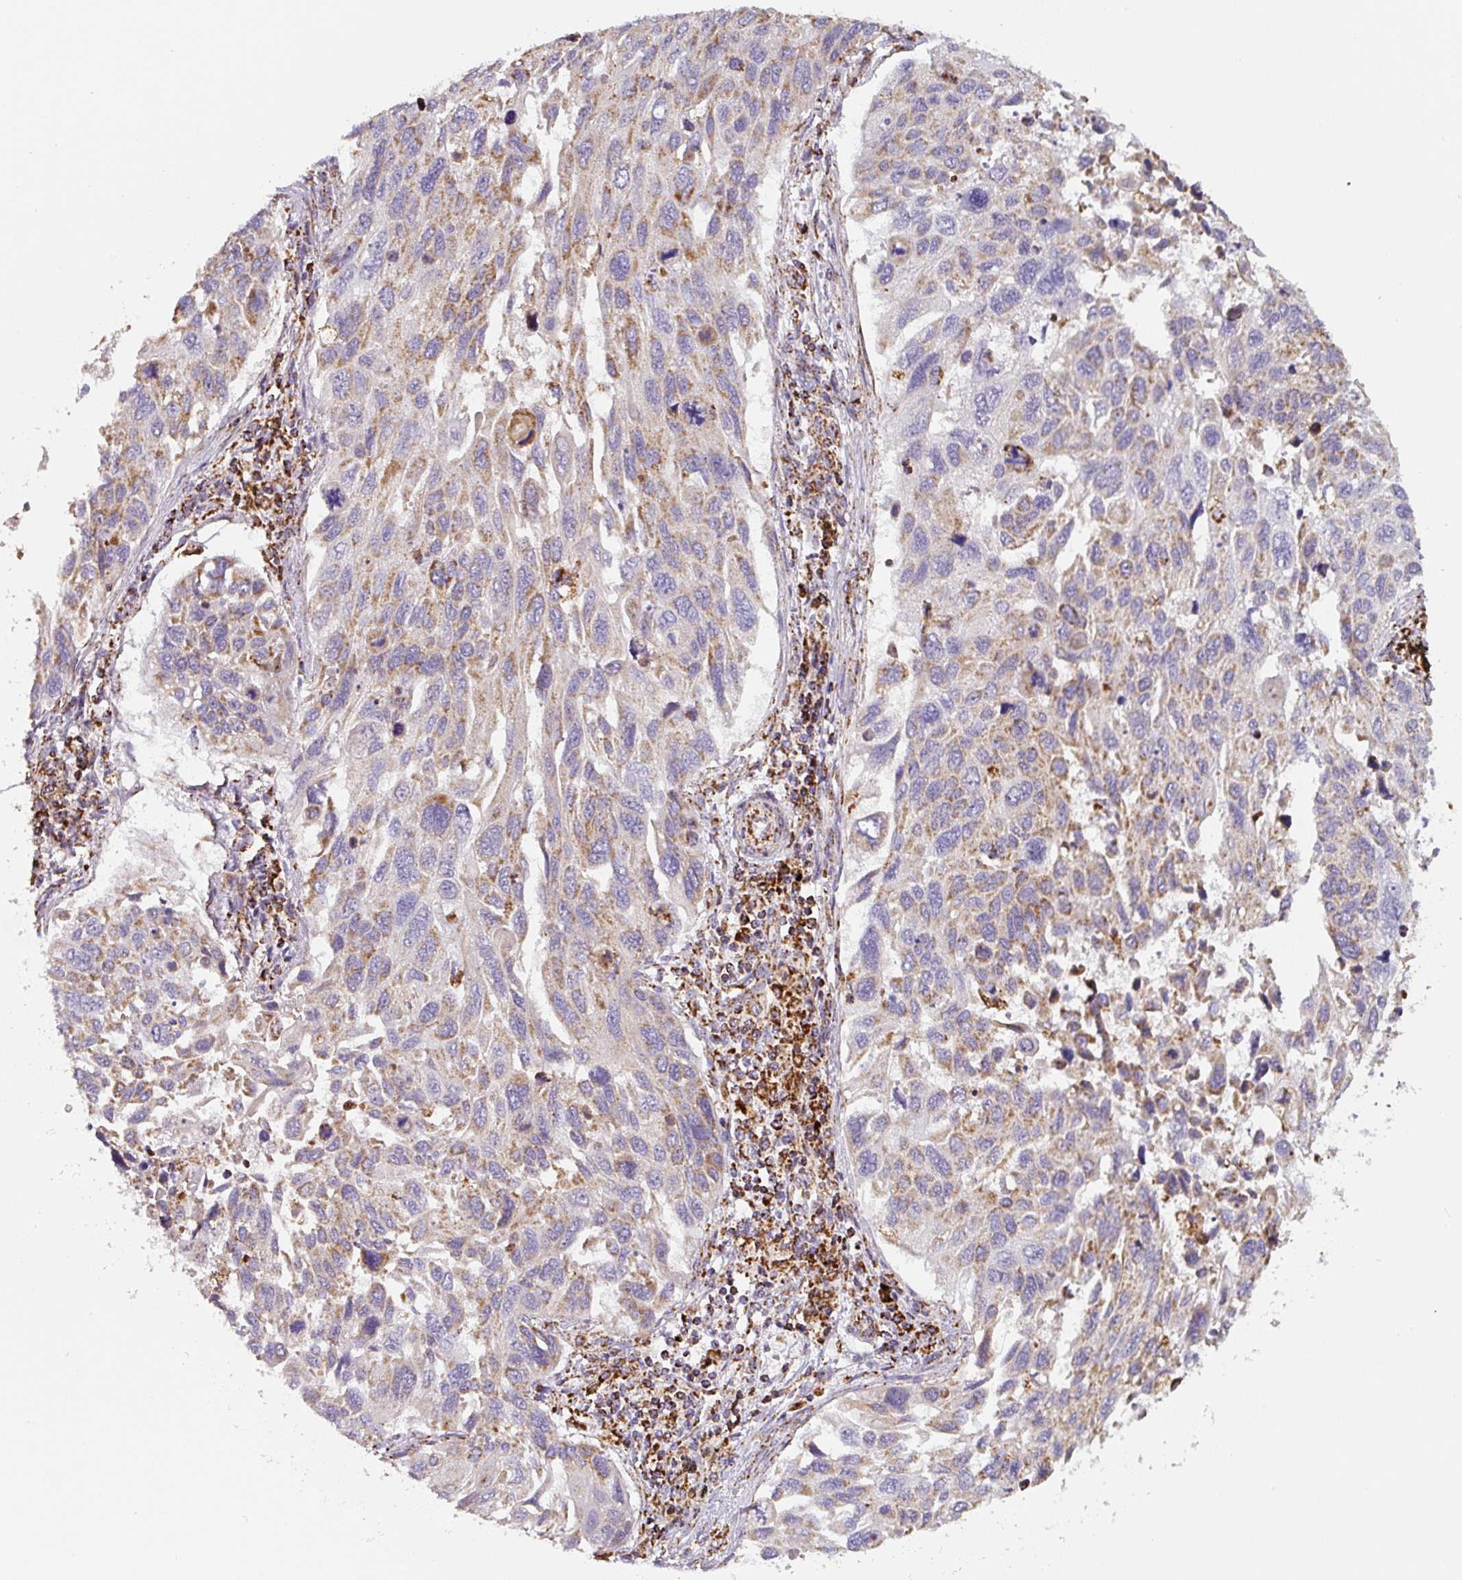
{"staining": {"intensity": "moderate", "quantity": "25%-75%", "location": "cytoplasmic/membranous"}, "tissue": "lung cancer", "cell_type": "Tumor cells", "image_type": "cancer", "snomed": [{"axis": "morphology", "description": "Squamous cell carcinoma, NOS"}, {"axis": "topography", "description": "Lung"}], "caption": "Lung cancer (squamous cell carcinoma) stained with IHC exhibits moderate cytoplasmic/membranous expression in approximately 25%-75% of tumor cells.", "gene": "MT-CO2", "patient": {"sex": "male", "age": 62}}